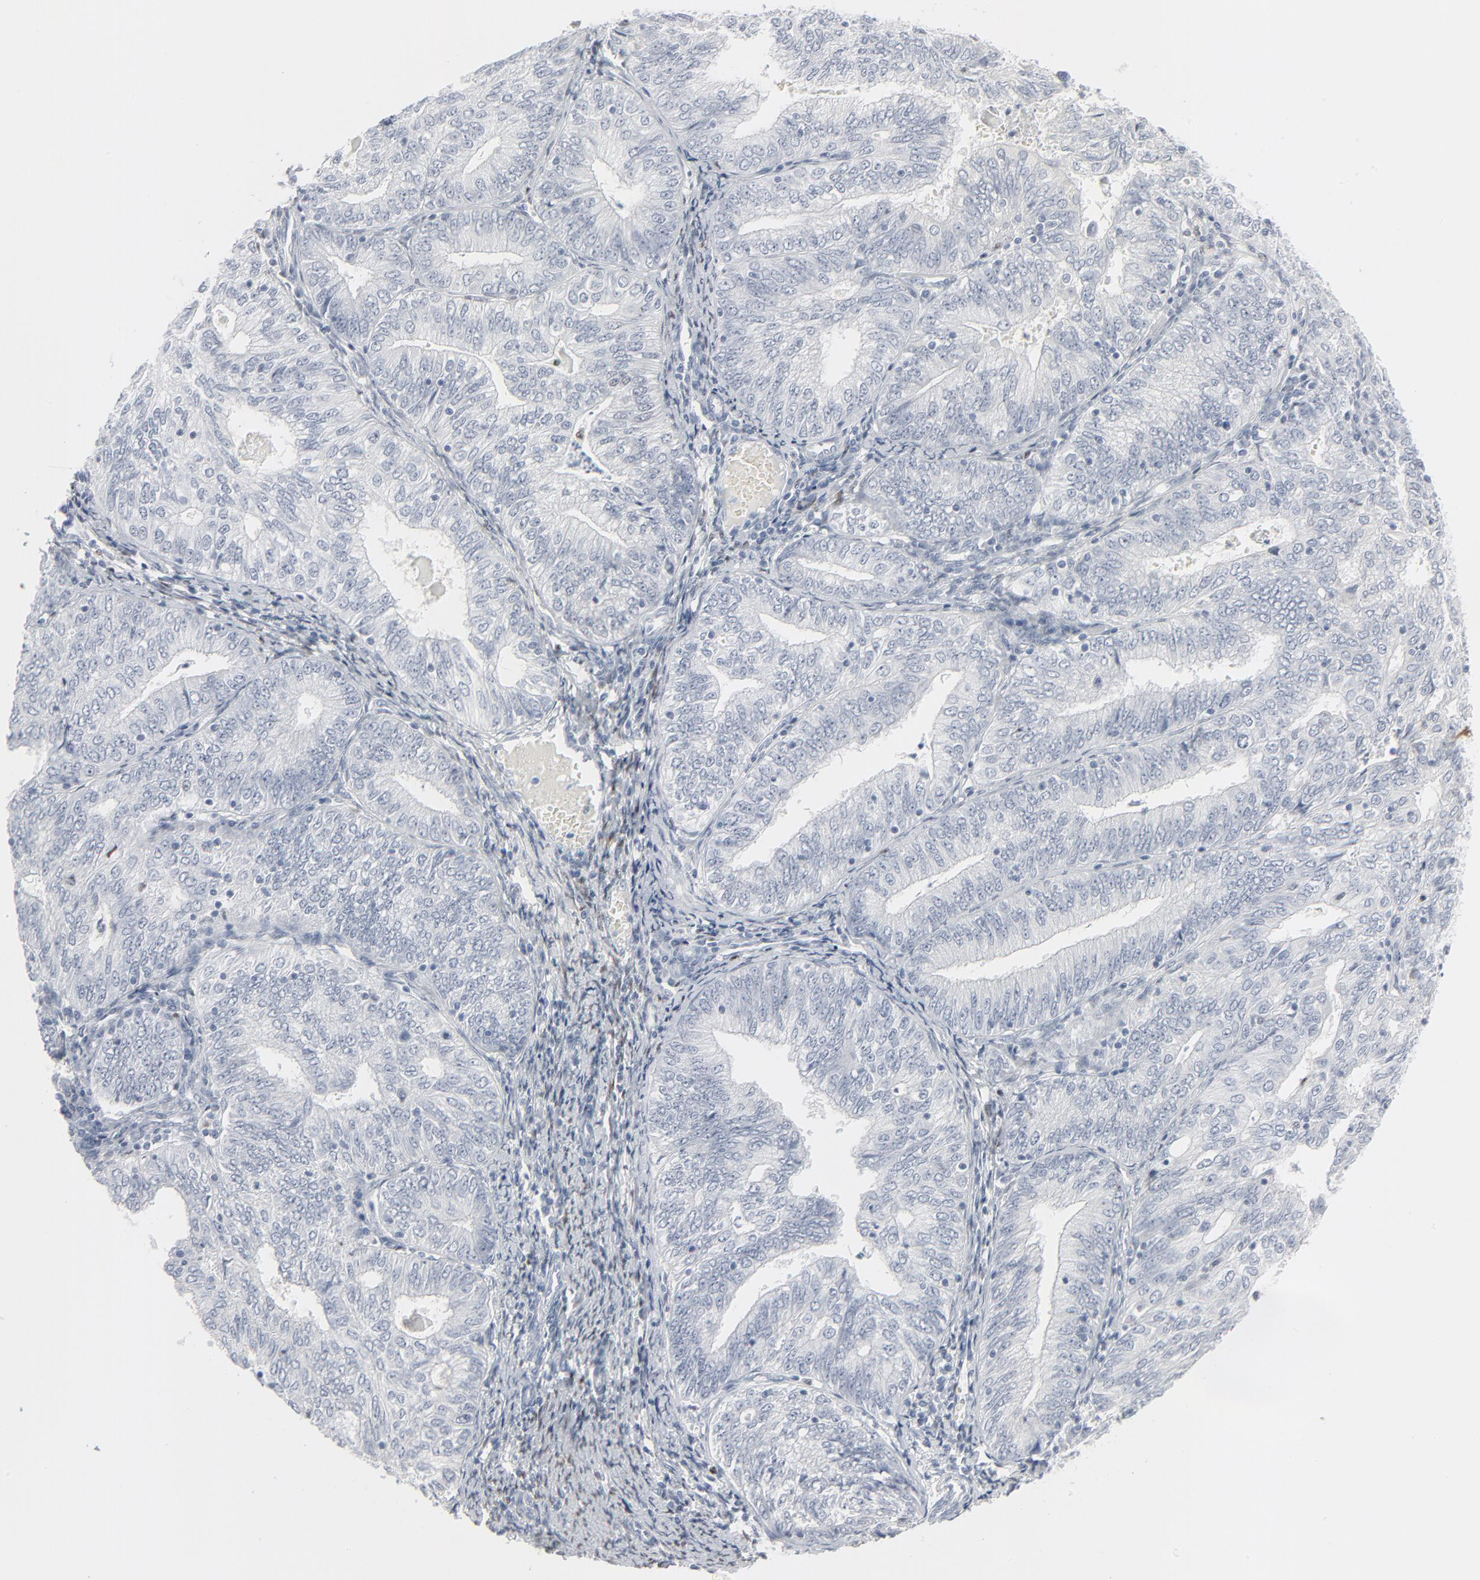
{"staining": {"intensity": "negative", "quantity": "none", "location": "none"}, "tissue": "endometrial cancer", "cell_type": "Tumor cells", "image_type": "cancer", "snomed": [{"axis": "morphology", "description": "Adenocarcinoma, NOS"}, {"axis": "topography", "description": "Endometrium"}], "caption": "This is an immunohistochemistry histopathology image of human endometrial cancer (adenocarcinoma). There is no expression in tumor cells.", "gene": "MITF", "patient": {"sex": "female", "age": 56}}